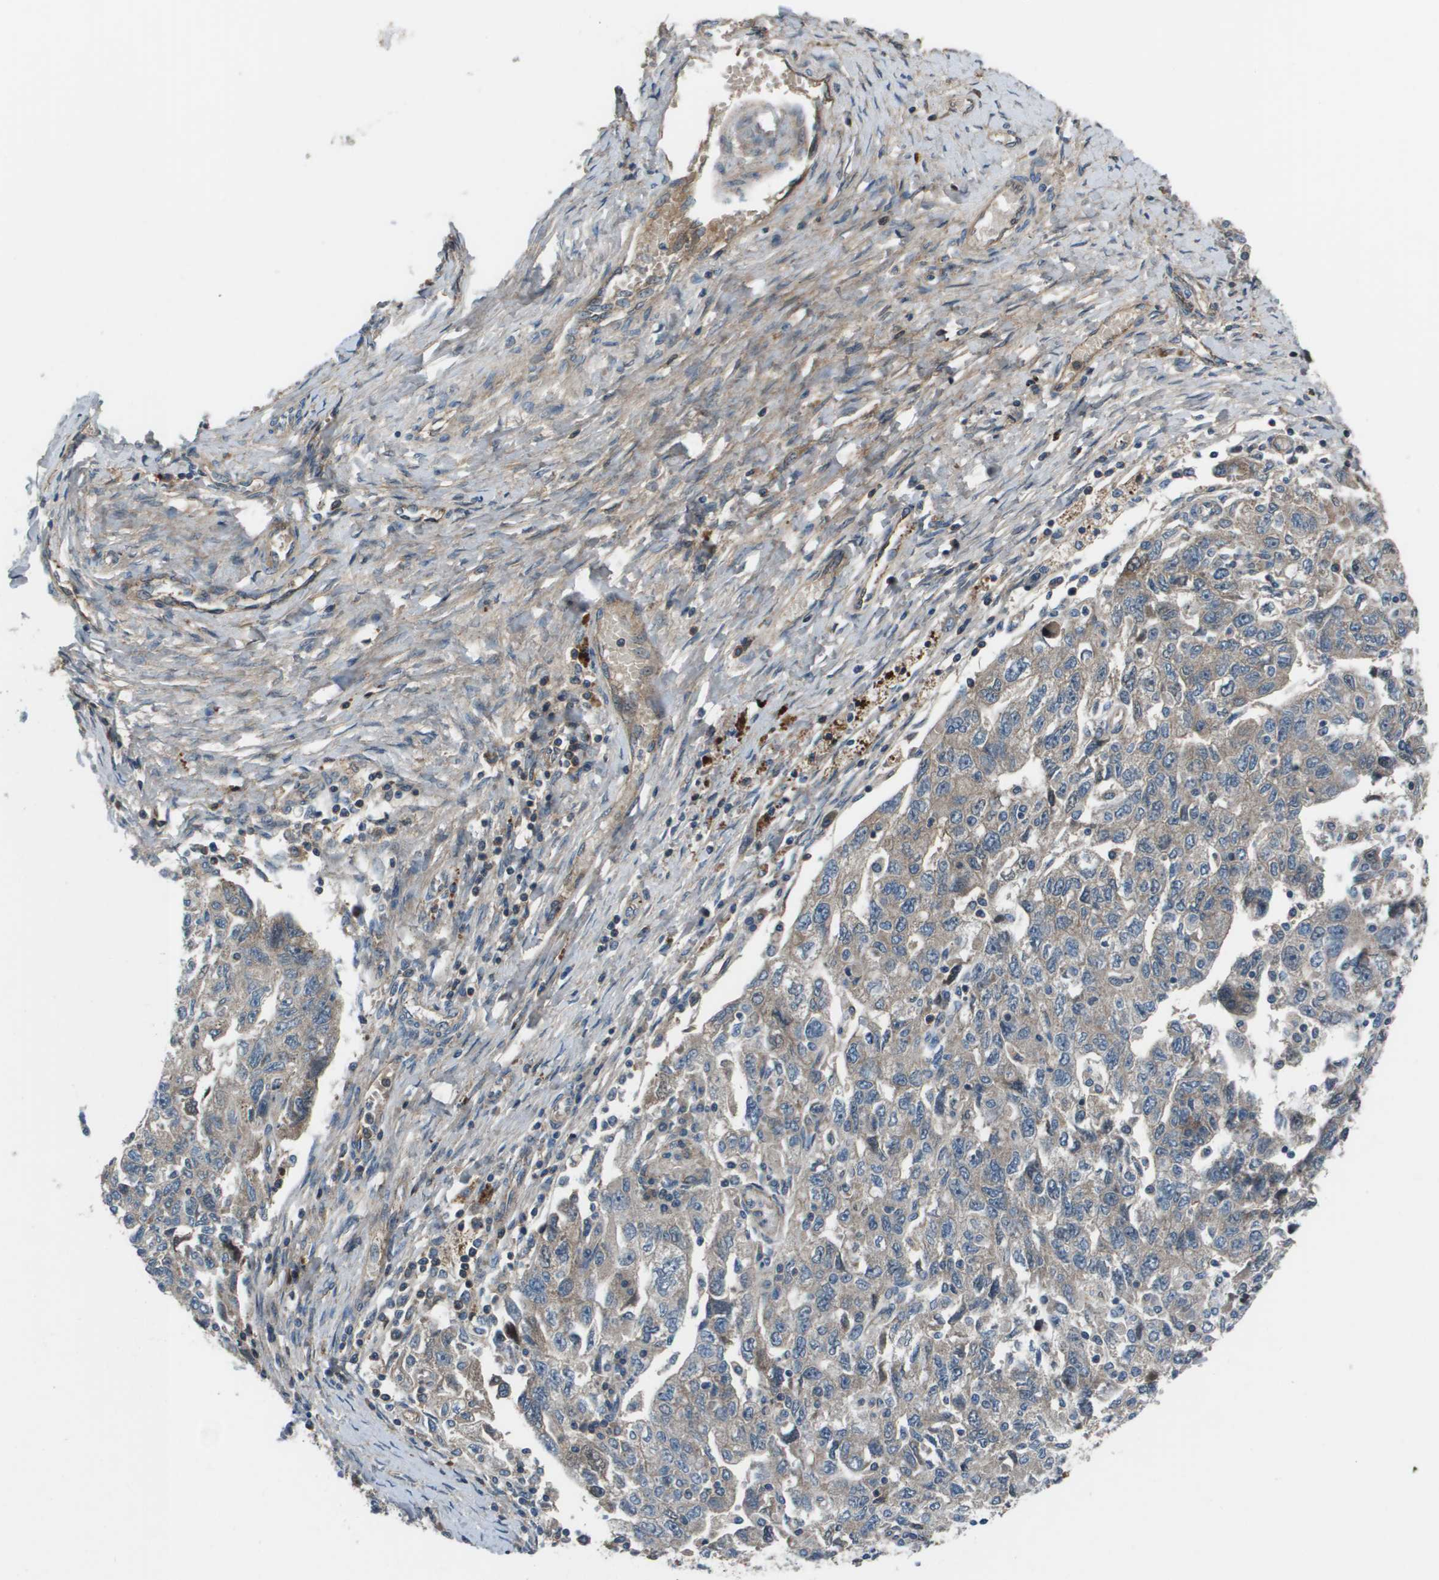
{"staining": {"intensity": "weak", "quantity": "<25%", "location": "cytoplasmic/membranous"}, "tissue": "ovarian cancer", "cell_type": "Tumor cells", "image_type": "cancer", "snomed": [{"axis": "morphology", "description": "Carcinoma, NOS"}, {"axis": "morphology", "description": "Cystadenocarcinoma, serous, NOS"}, {"axis": "topography", "description": "Ovary"}], "caption": "High magnification brightfield microscopy of ovarian cancer stained with DAB (3,3'-diaminobenzidine) (brown) and counterstained with hematoxylin (blue): tumor cells show no significant positivity.", "gene": "PCOLCE", "patient": {"sex": "female", "age": 69}}